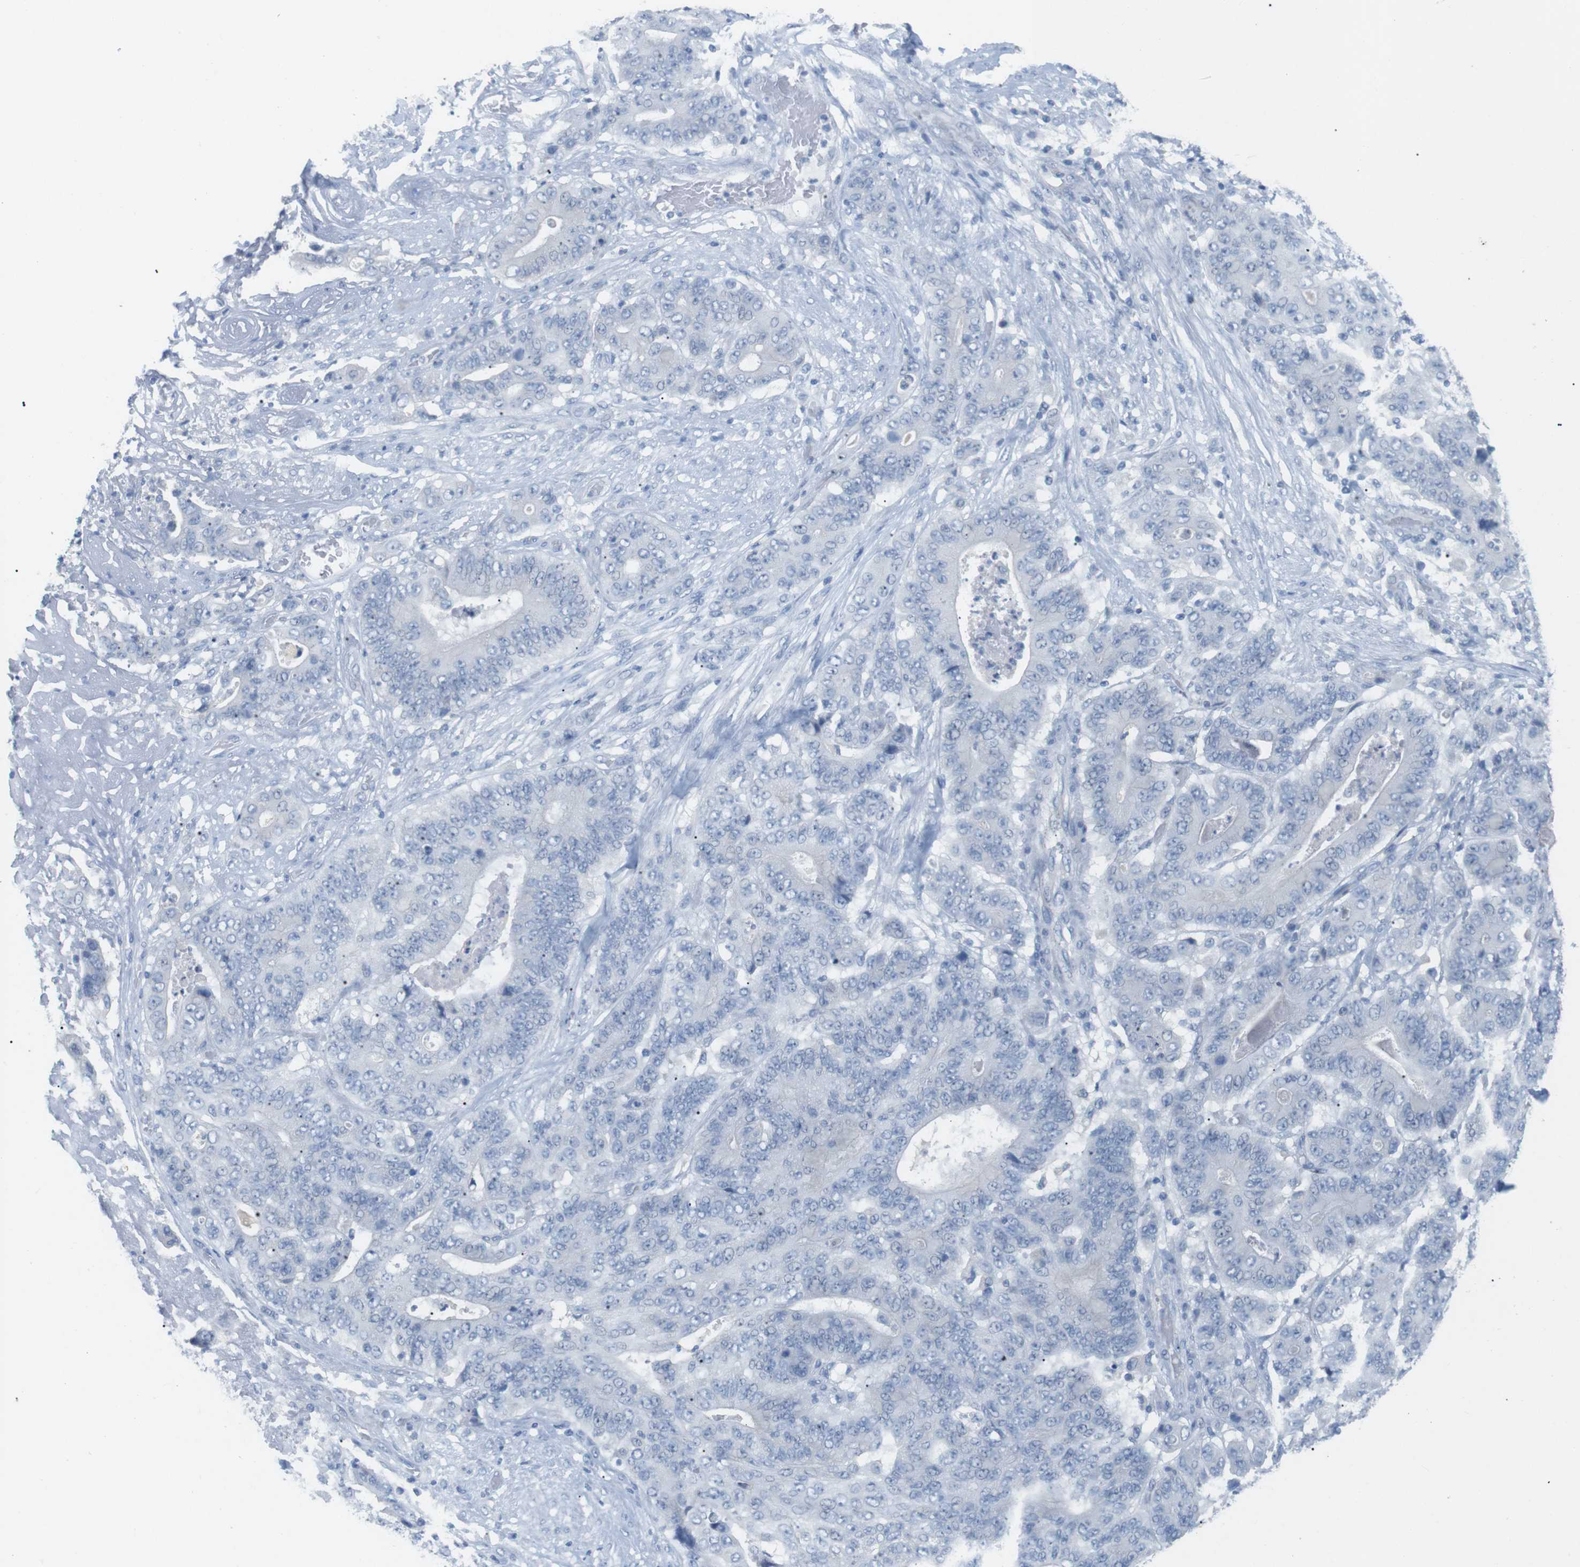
{"staining": {"intensity": "negative", "quantity": "none", "location": "none"}, "tissue": "stomach cancer", "cell_type": "Tumor cells", "image_type": "cancer", "snomed": [{"axis": "morphology", "description": "Adenocarcinoma, NOS"}, {"axis": "topography", "description": "Stomach"}], "caption": "High magnification brightfield microscopy of stomach cancer stained with DAB (3,3'-diaminobenzidine) (brown) and counterstained with hematoxylin (blue): tumor cells show no significant expression. (DAB (3,3'-diaminobenzidine) IHC visualized using brightfield microscopy, high magnification).", "gene": "HBG2", "patient": {"sex": "female", "age": 73}}